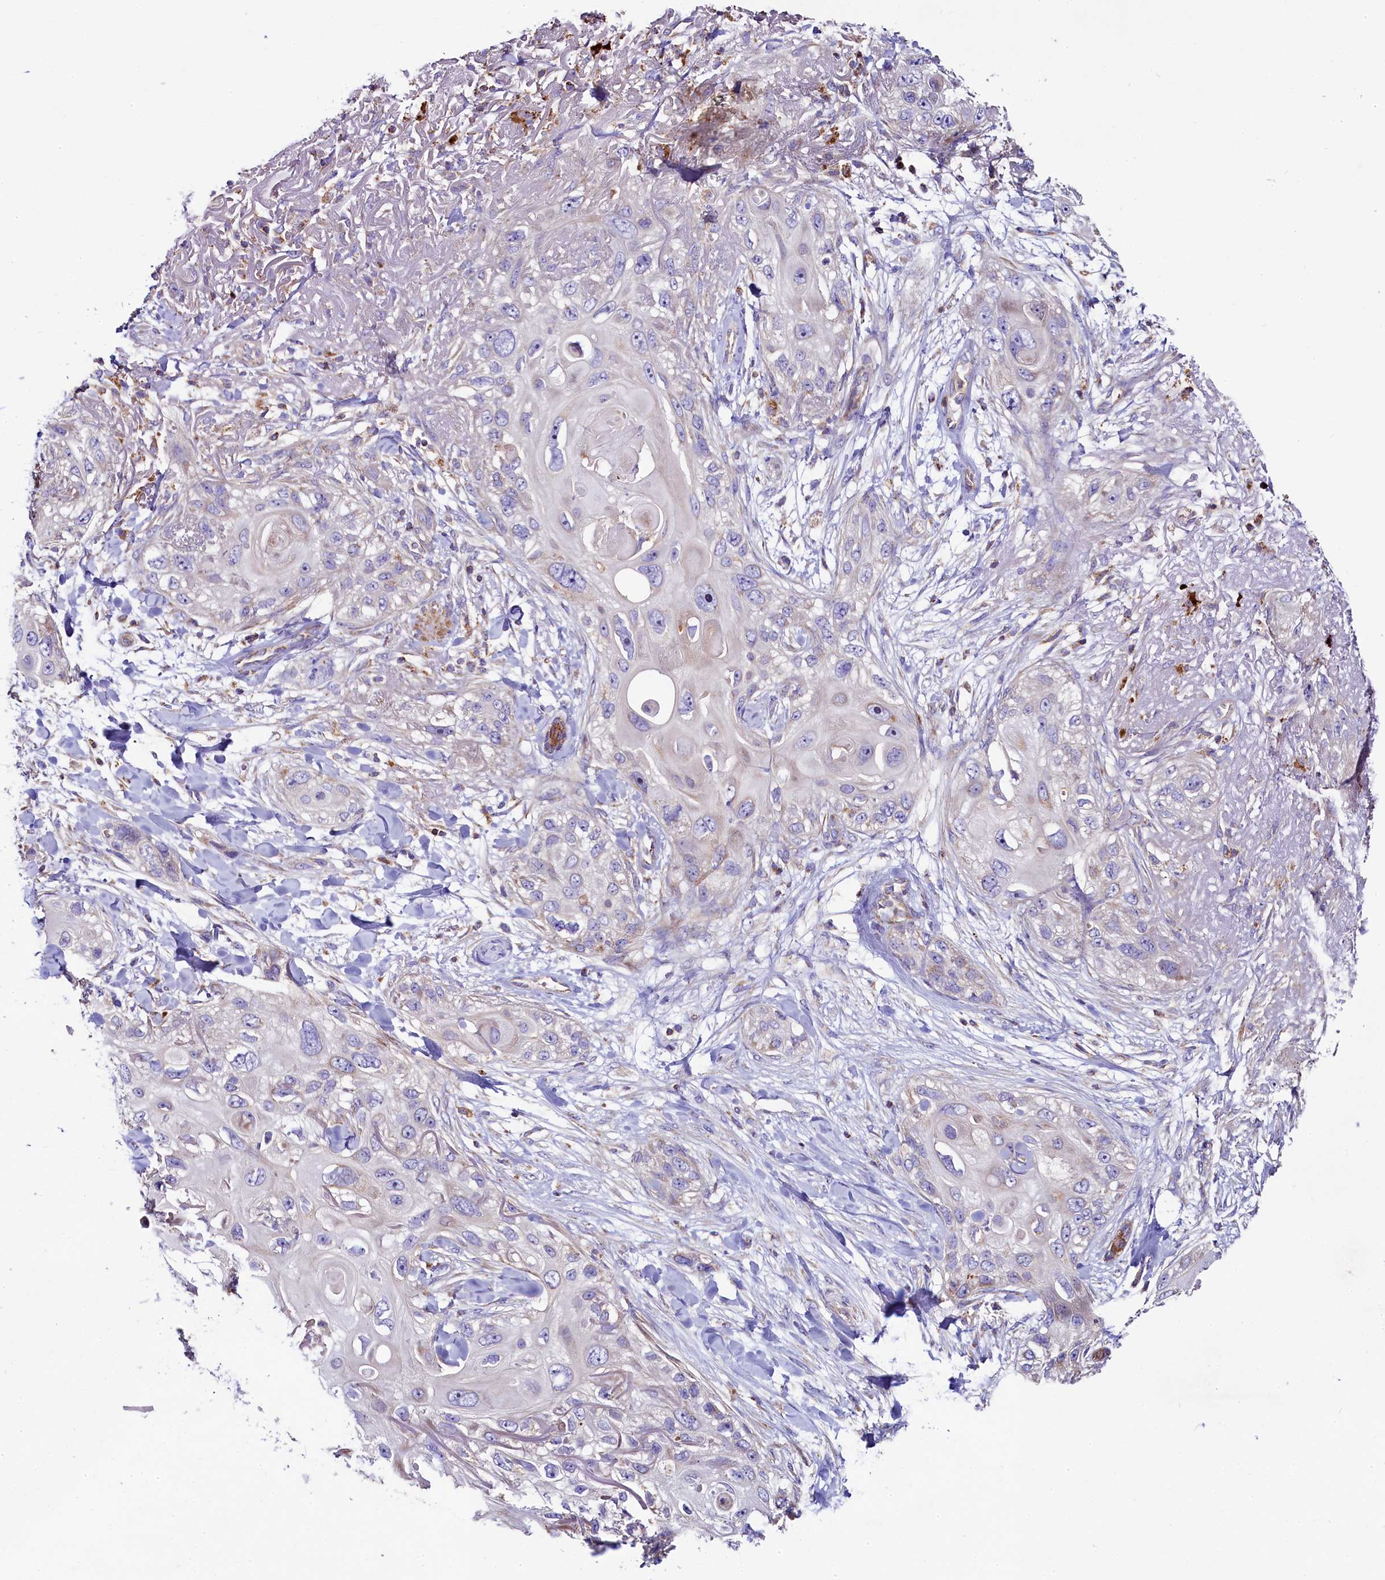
{"staining": {"intensity": "negative", "quantity": "none", "location": "none"}, "tissue": "skin cancer", "cell_type": "Tumor cells", "image_type": "cancer", "snomed": [{"axis": "morphology", "description": "Normal tissue, NOS"}, {"axis": "morphology", "description": "Squamous cell carcinoma, NOS"}, {"axis": "topography", "description": "Skin"}], "caption": "The histopathology image demonstrates no significant staining in tumor cells of squamous cell carcinoma (skin).", "gene": "CLYBL", "patient": {"sex": "male", "age": 72}}